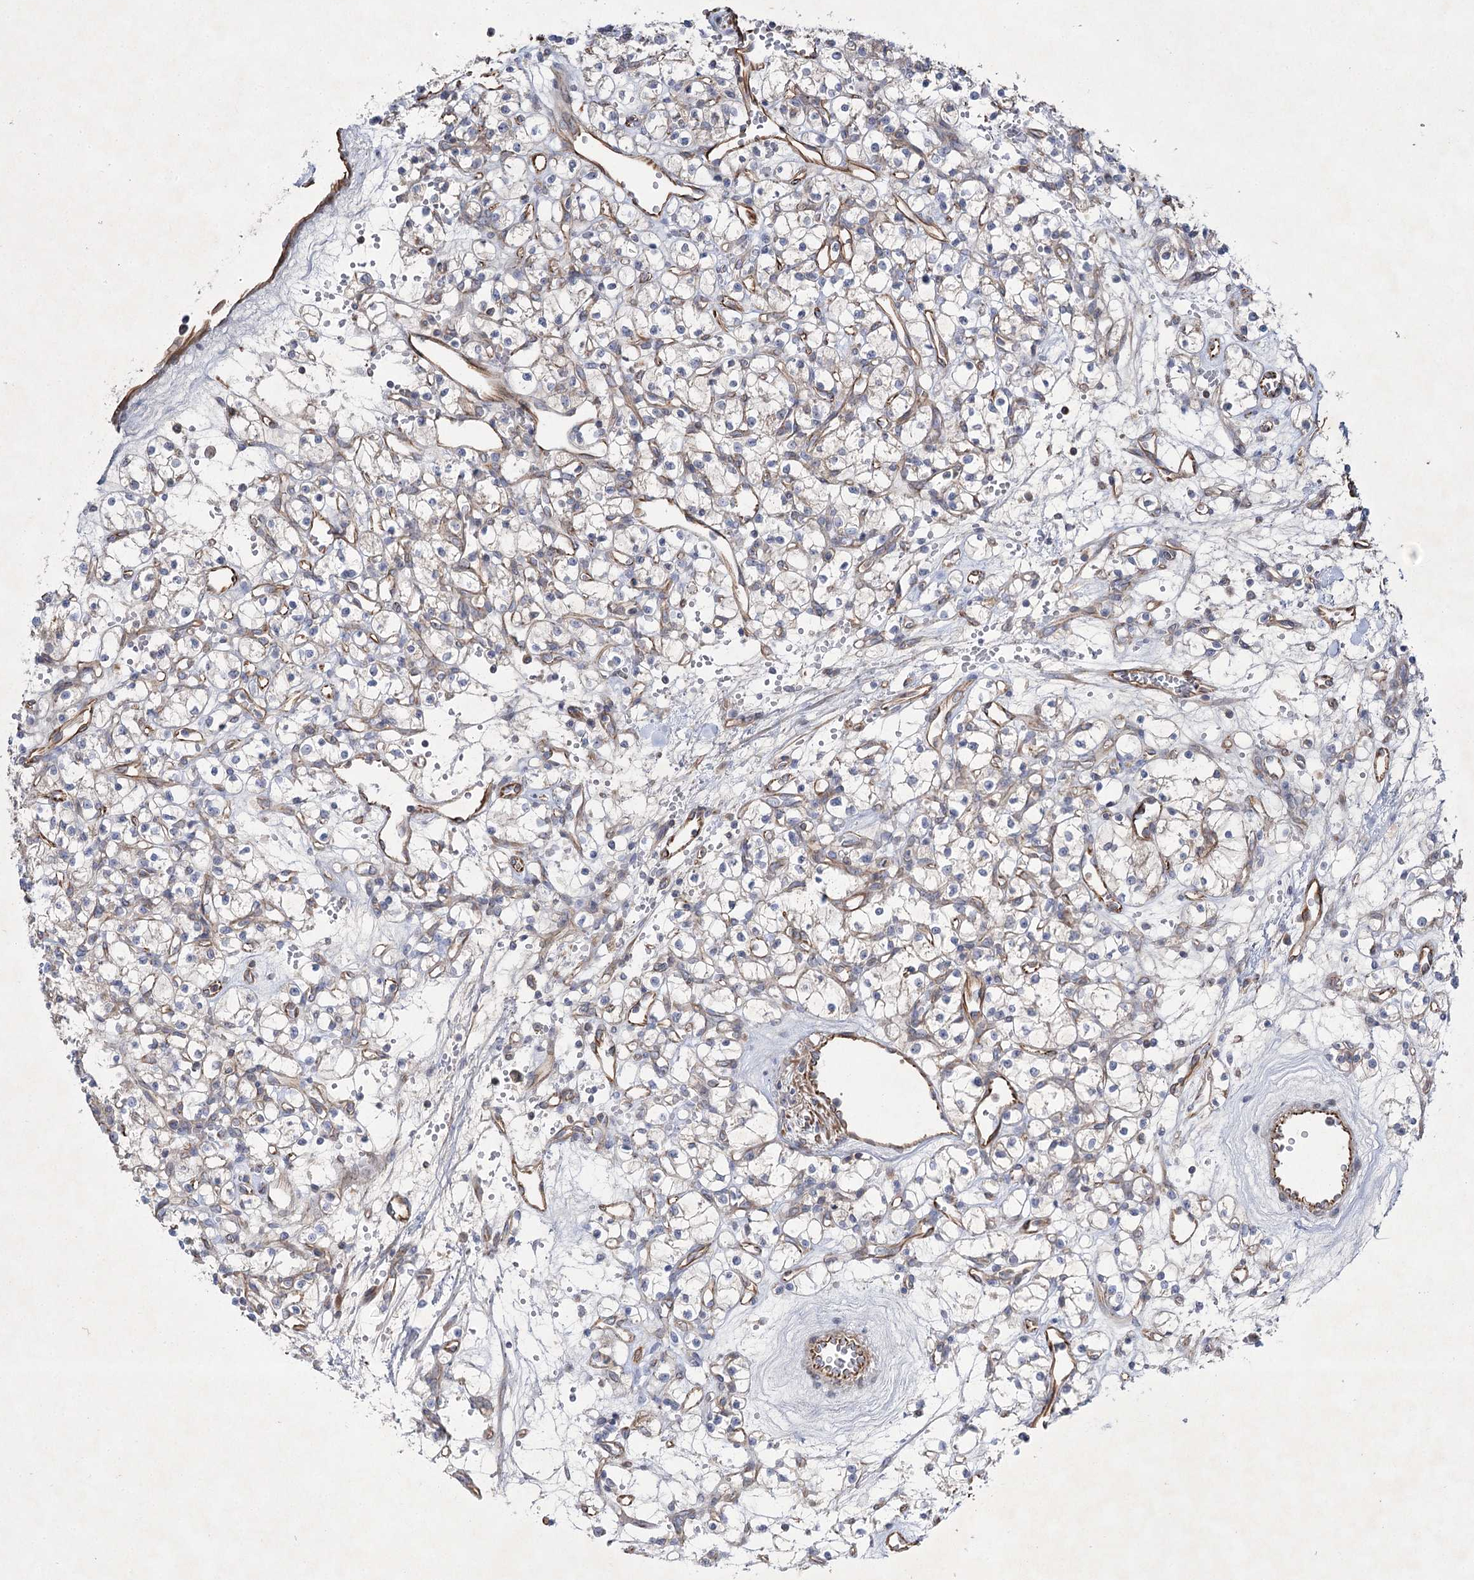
{"staining": {"intensity": "negative", "quantity": "none", "location": "none"}, "tissue": "renal cancer", "cell_type": "Tumor cells", "image_type": "cancer", "snomed": [{"axis": "morphology", "description": "Adenocarcinoma, NOS"}, {"axis": "topography", "description": "Kidney"}], "caption": "Renal cancer stained for a protein using immunohistochemistry (IHC) shows no staining tumor cells.", "gene": "KIAA0825", "patient": {"sex": "female", "age": 59}}